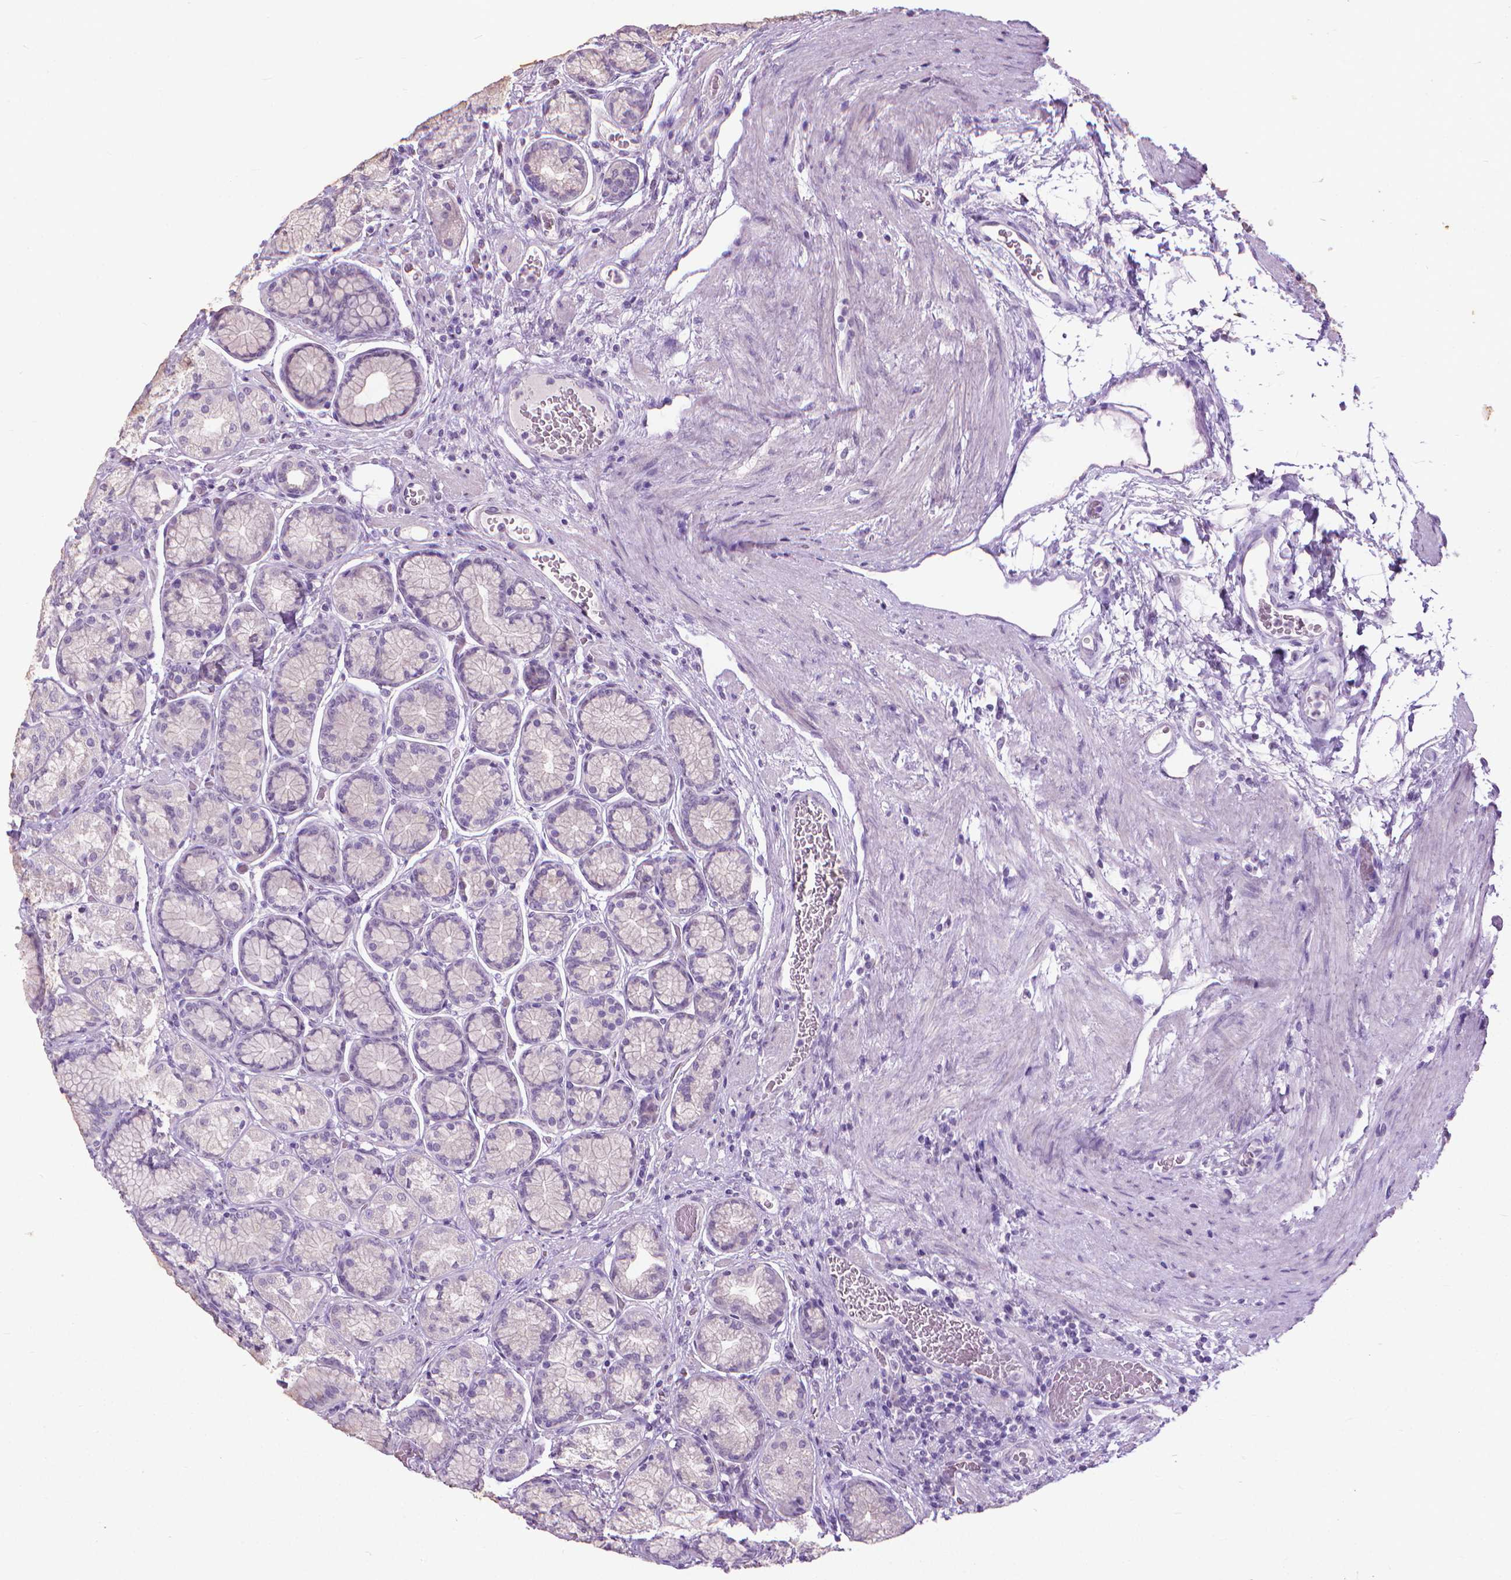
{"staining": {"intensity": "negative", "quantity": "none", "location": "none"}, "tissue": "stomach", "cell_type": "Glandular cells", "image_type": "normal", "snomed": [{"axis": "morphology", "description": "Normal tissue, NOS"}, {"axis": "morphology", "description": "Adenocarcinoma, NOS"}, {"axis": "morphology", "description": "Adenocarcinoma, High grade"}, {"axis": "topography", "description": "Stomach, upper"}, {"axis": "topography", "description": "Stomach"}], "caption": "Normal stomach was stained to show a protein in brown. There is no significant expression in glandular cells. Brightfield microscopy of IHC stained with DAB (3,3'-diaminobenzidine) (brown) and hematoxylin (blue), captured at high magnification.", "gene": "KRT5", "patient": {"sex": "female", "age": 65}}